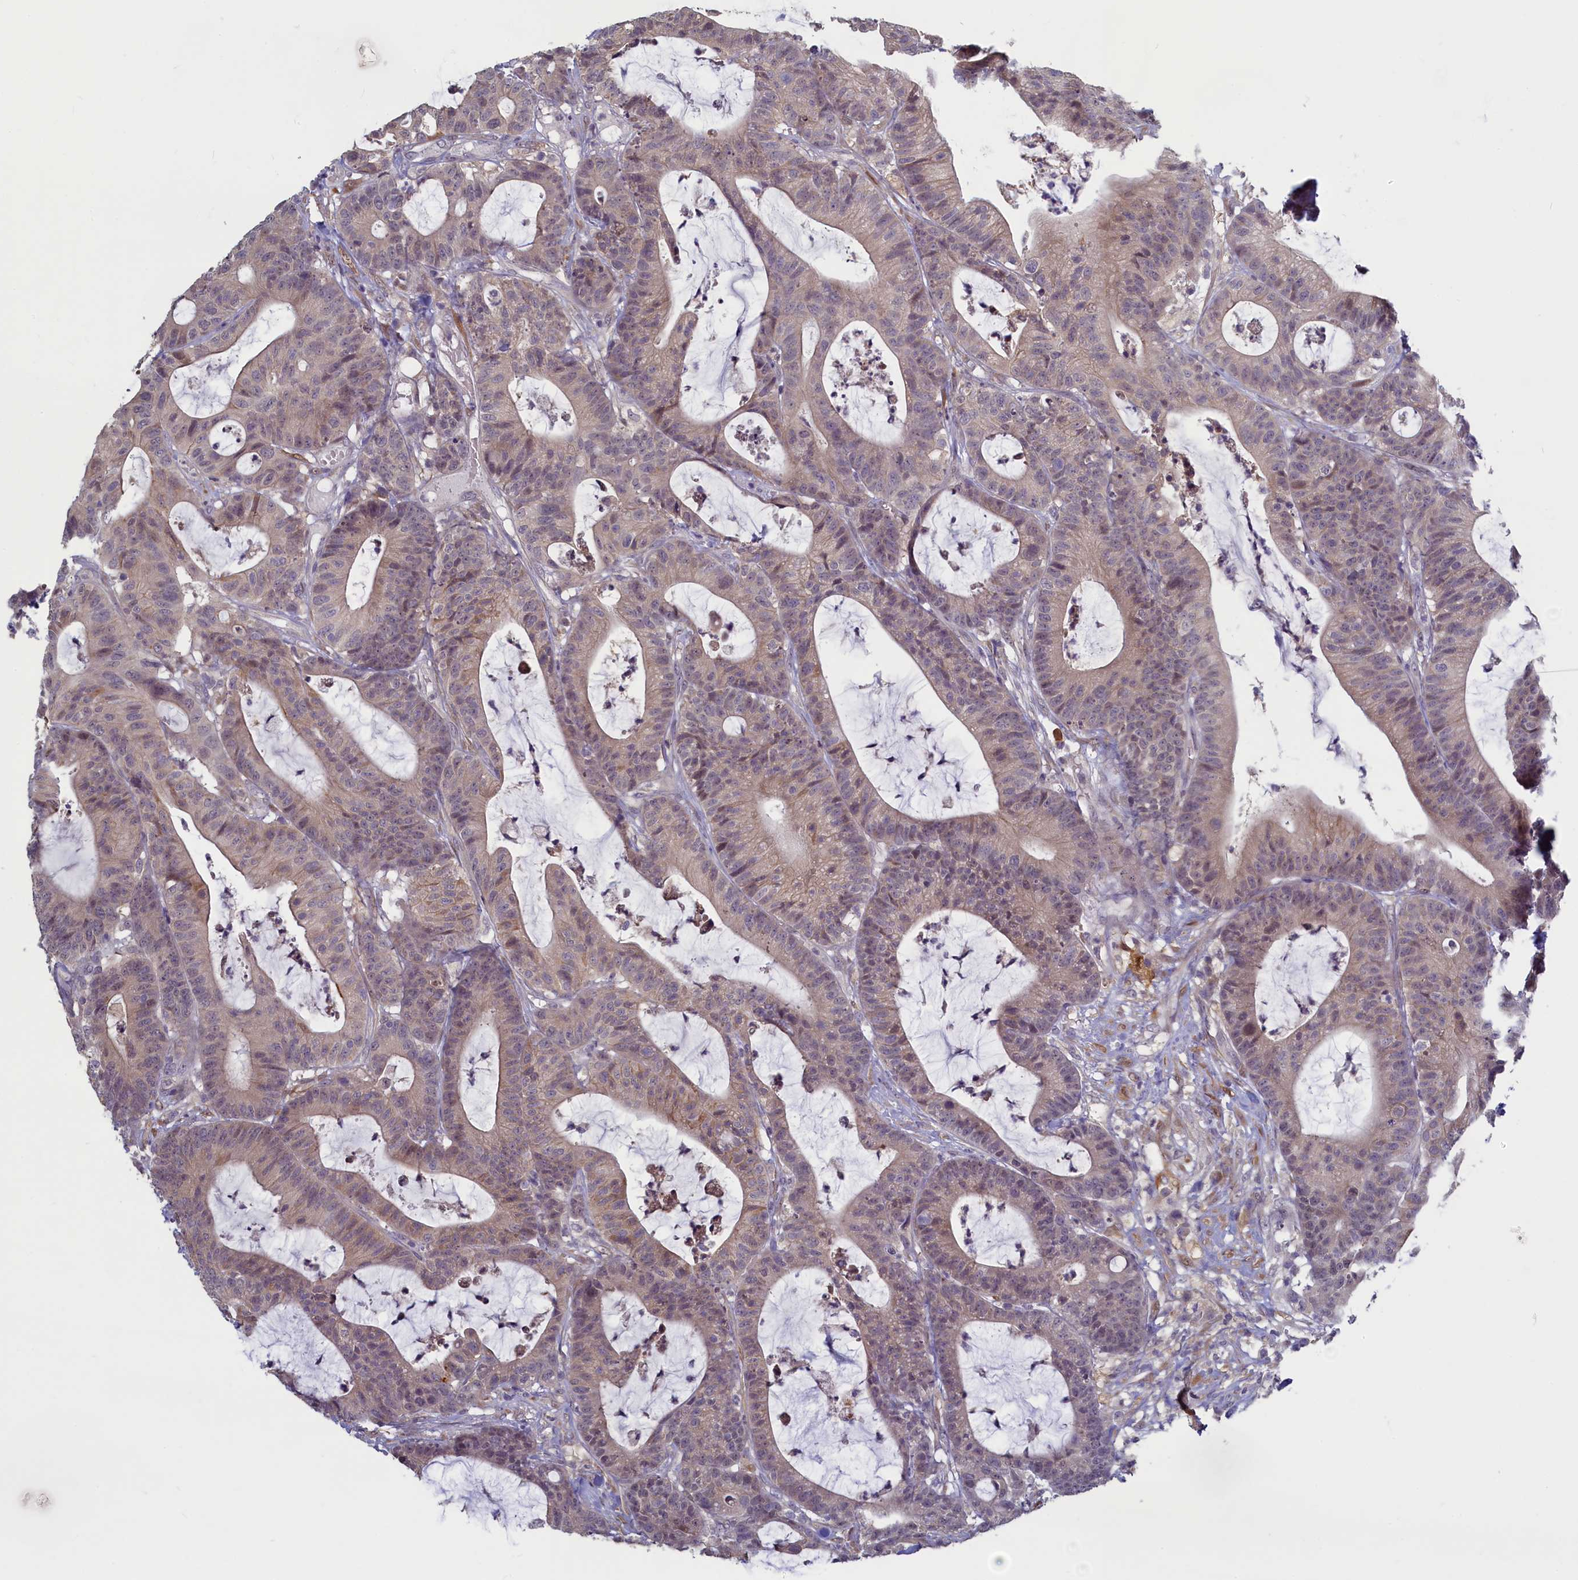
{"staining": {"intensity": "moderate", "quantity": "25%-75%", "location": "cytoplasmic/membranous"}, "tissue": "colorectal cancer", "cell_type": "Tumor cells", "image_type": "cancer", "snomed": [{"axis": "morphology", "description": "Adenocarcinoma, NOS"}, {"axis": "topography", "description": "Colon"}], "caption": "Human colorectal adenocarcinoma stained with a brown dye shows moderate cytoplasmic/membranous positive expression in about 25%-75% of tumor cells.", "gene": "UCHL3", "patient": {"sex": "female", "age": 84}}